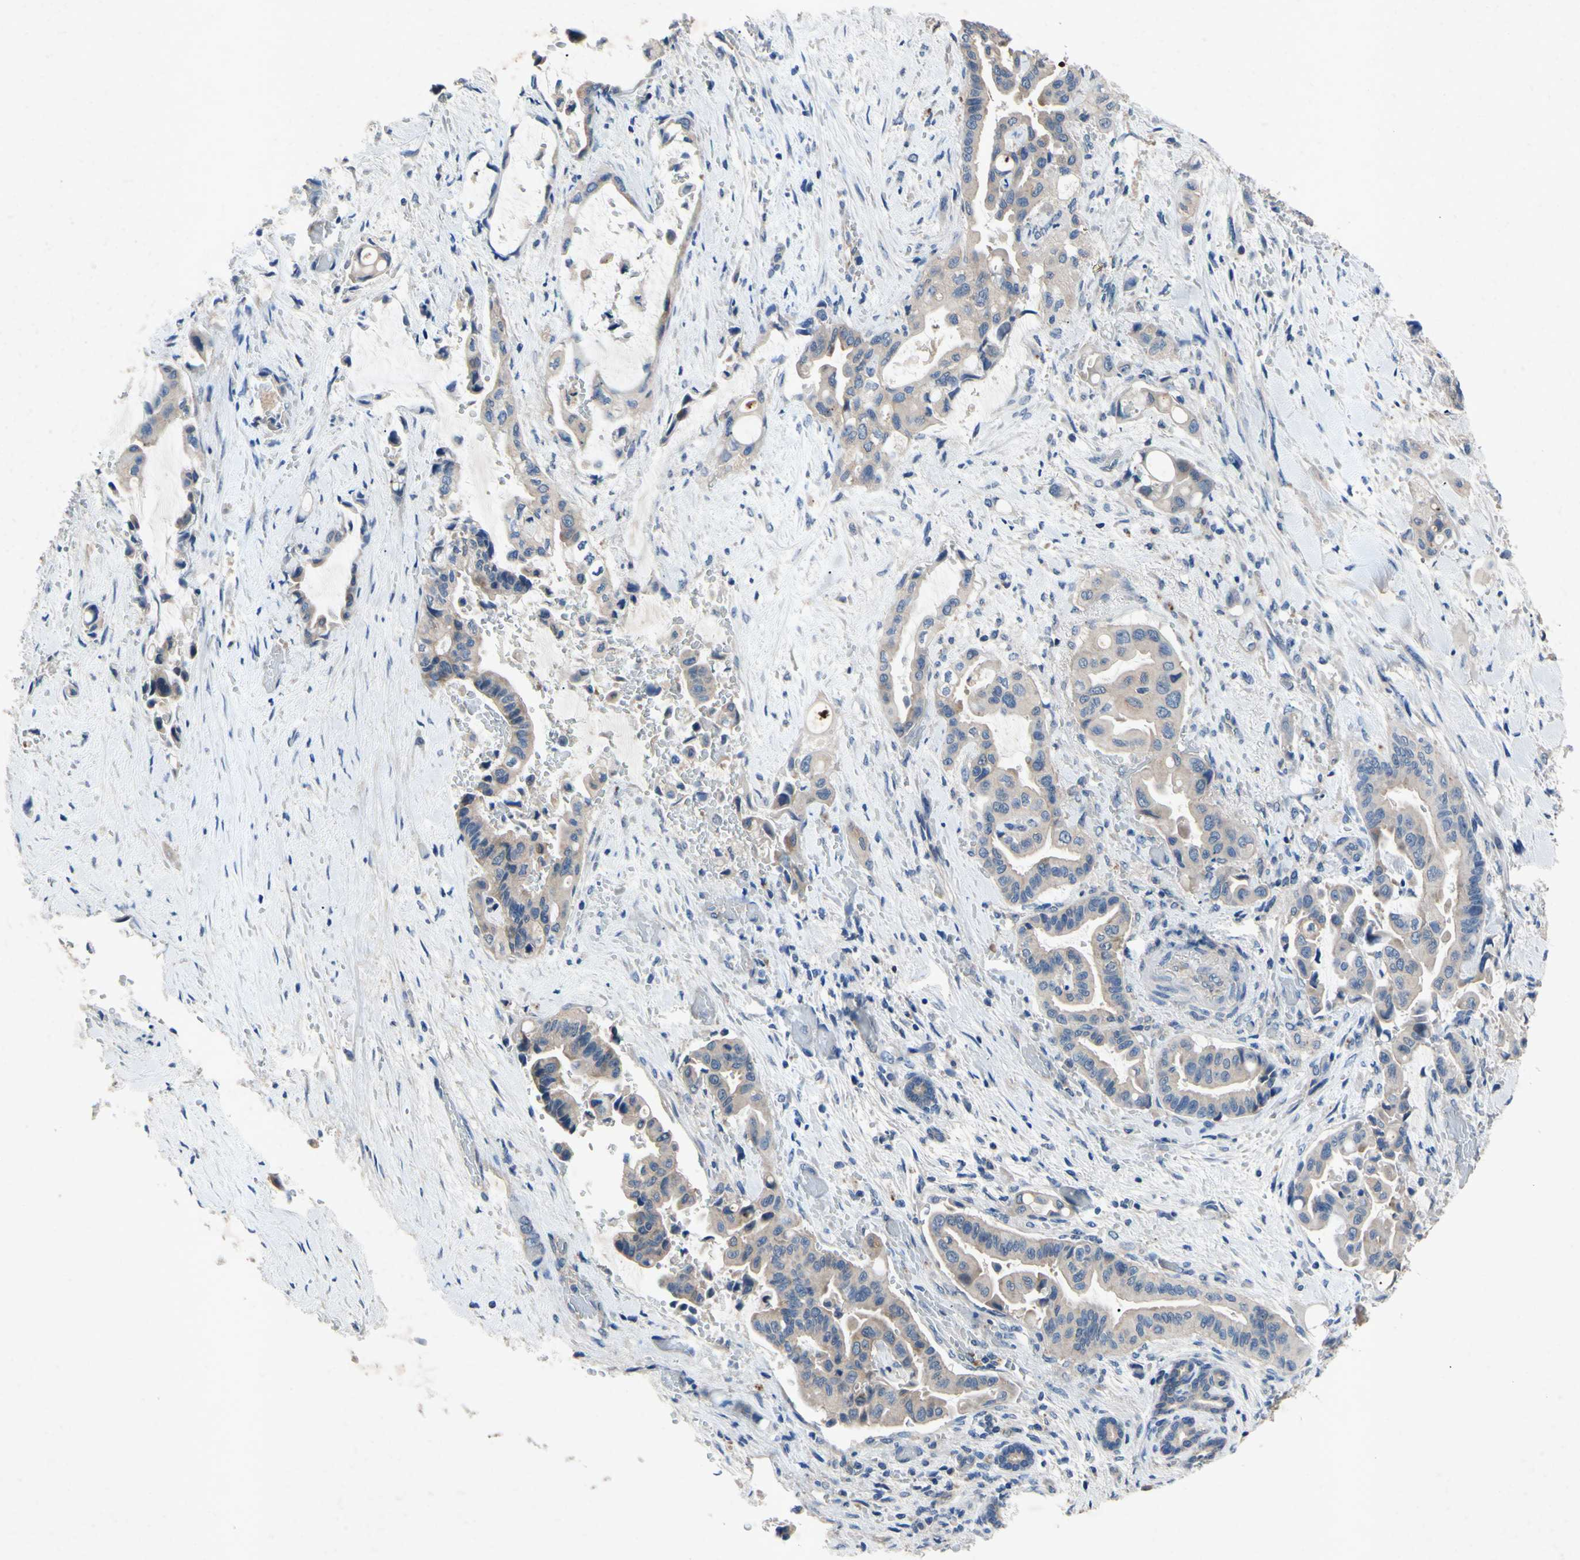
{"staining": {"intensity": "weak", "quantity": ">75%", "location": "cytoplasmic/membranous"}, "tissue": "liver cancer", "cell_type": "Tumor cells", "image_type": "cancer", "snomed": [{"axis": "morphology", "description": "Cholangiocarcinoma"}, {"axis": "topography", "description": "Liver"}], "caption": "High-magnification brightfield microscopy of liver cancer stained with DAB (3,3'-diaminobenzidine) (brown) and counterstained with hematoxylin (blue). tumor cells exhibit weak cytoplasmic/membranous staining is present in approximately>75% of cells.", "gene": "HILPDA", "patient": {"sex": "female", "age": 61}}